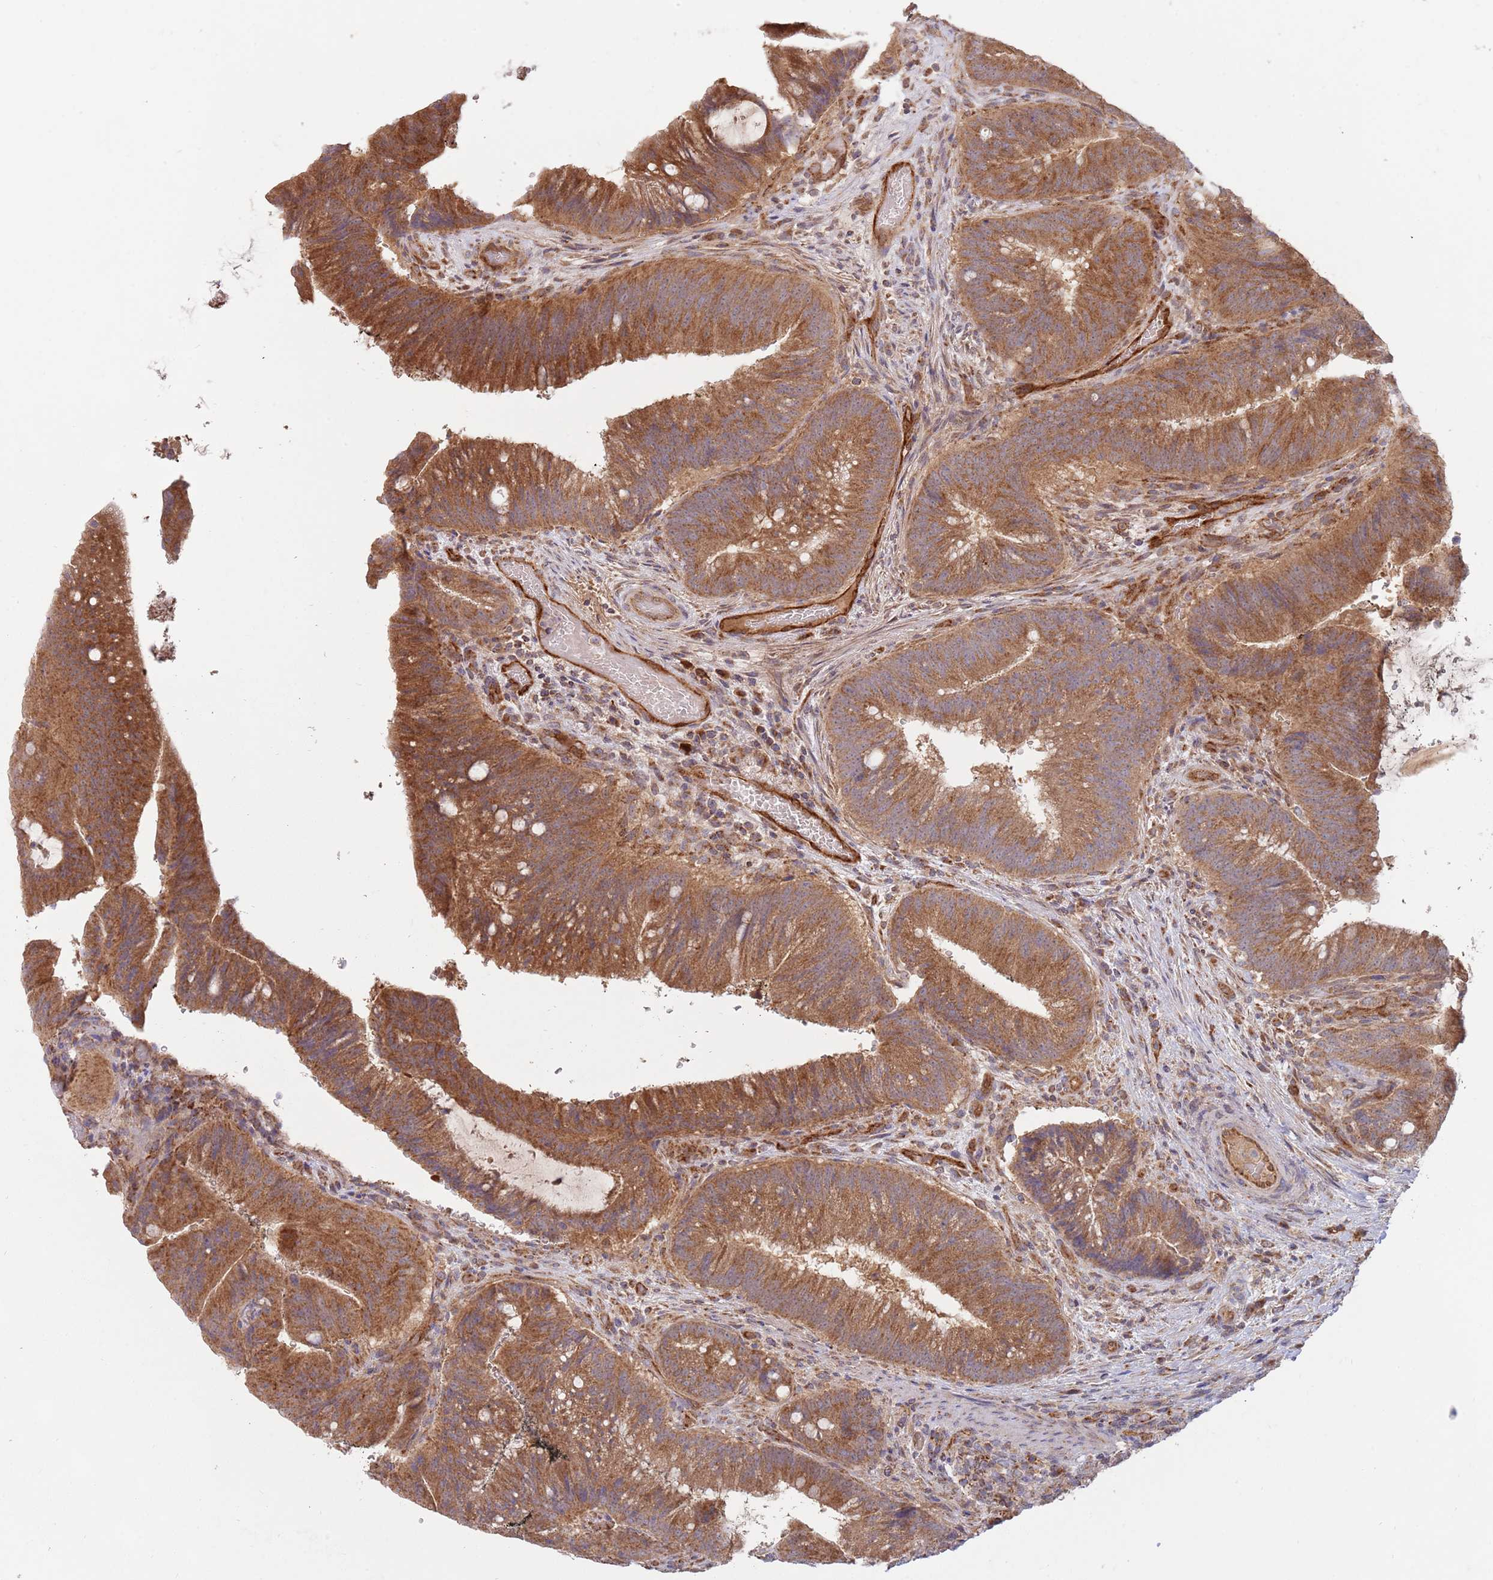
{"staining": {"intensity": "strong", "quantity": ">75%", "location": "cytoplasmic/membranous"}, "tissue": "colorectal cancer", "cell_type": "Tumor cells", "image_type": "cancer", "snomed": [{"axis": "morphology", "description": "Adenocarcinoma, NOS"}, {"axis": "topography", "description": "Colon"}], "caption": "Protein staining displays strong cytoplasmic/membranous expression in about >75% of tumor cells in colorectal cancer (adenocarcinoma). The protein is stained brown, and the nuclei are stained in blue (DAB IHC with brightfield microscopy, high magnification).", "gene": "GUK1", "patient": {"sex": "female", "age": 43}}